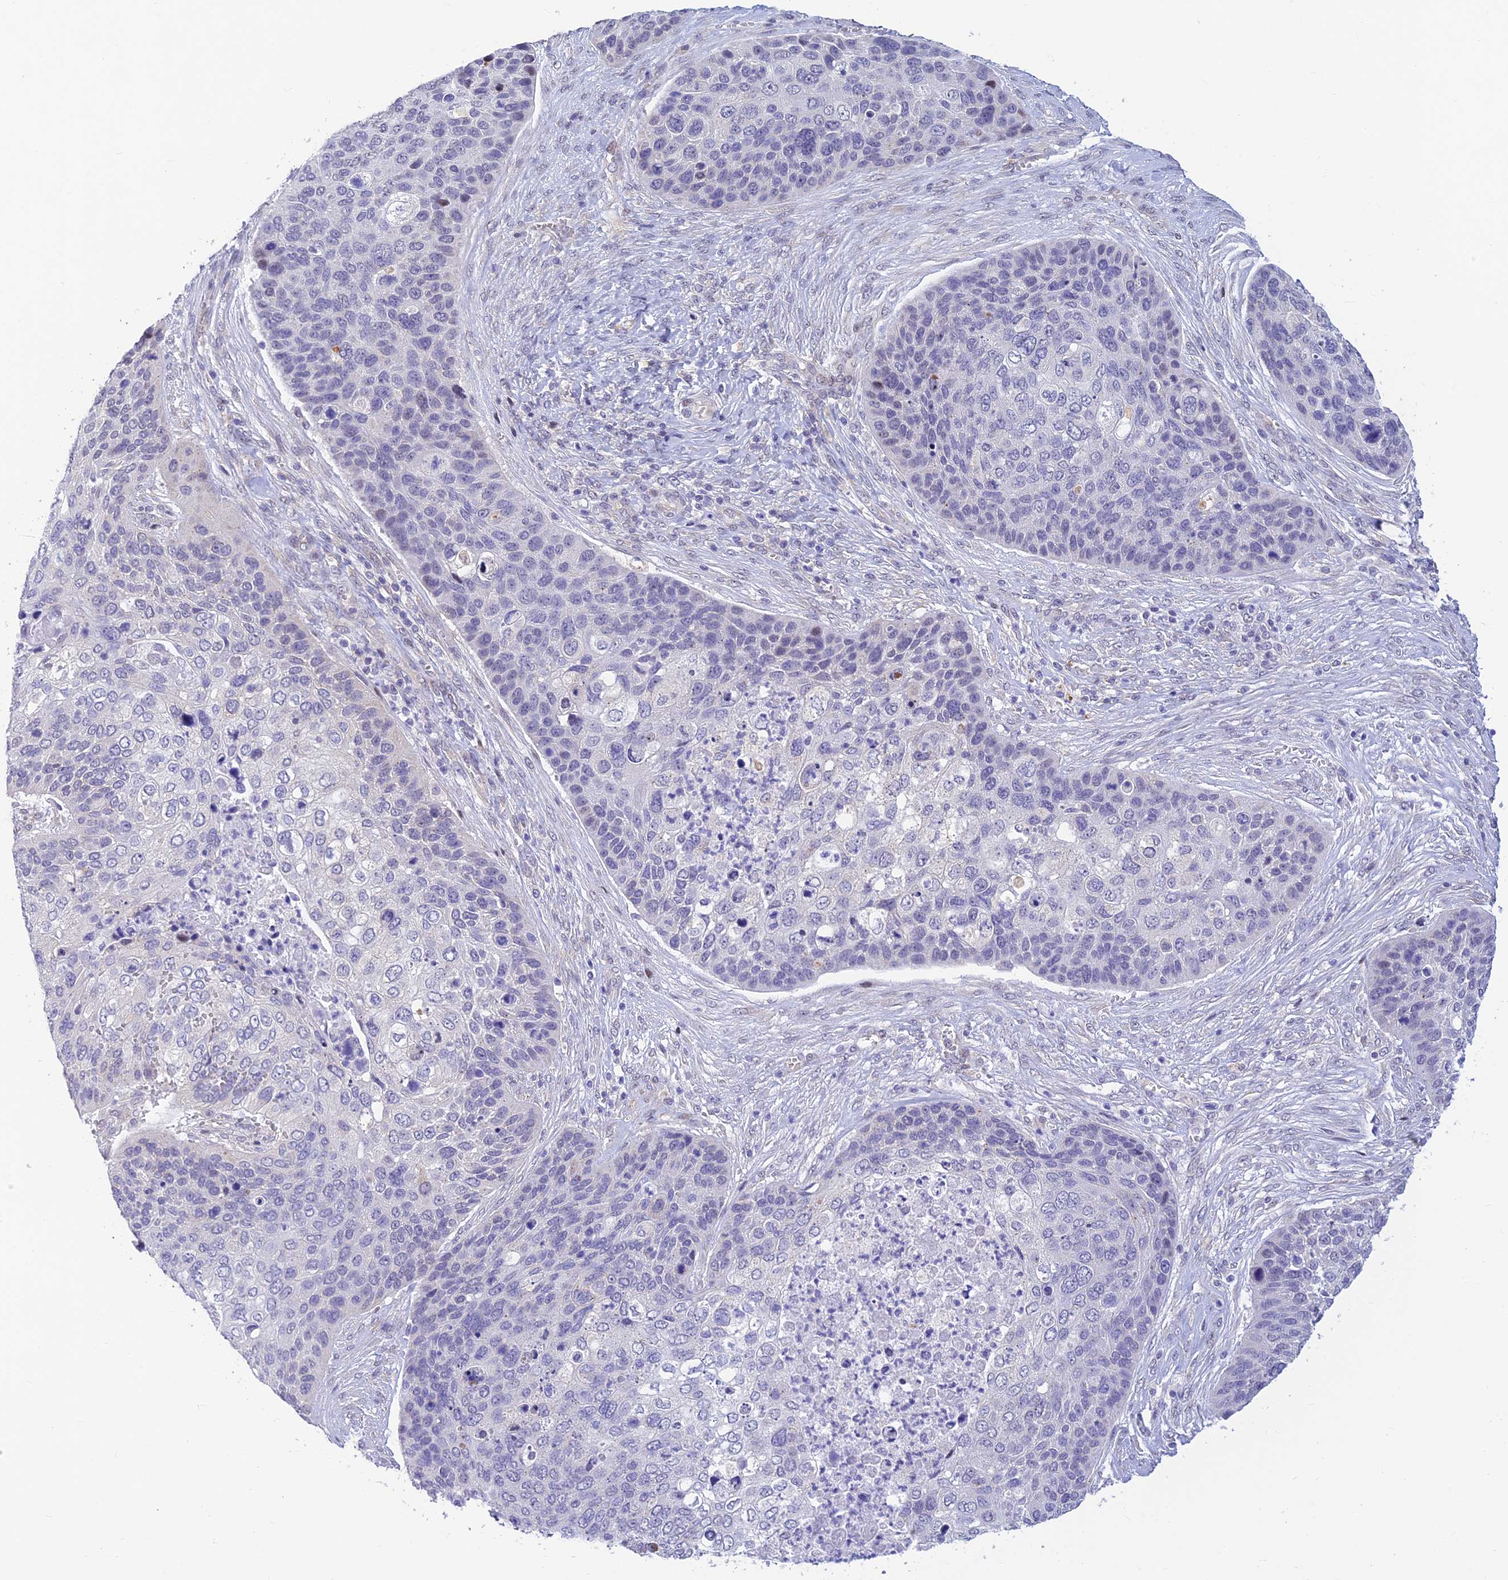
{"staining": {"intensity": "negative", "quantity": "none", "location": "none"}, "tissue": "skin cancer", "cell_type": "Tumor cells", "image_type": "cancer", "snomed": [{"axis": "morphology", "description": "Basal cell carcinoma"}, {"axis": "topography", "description": "Skin"}], "caption": "The histopathology image demonstrates no significant positivity in tumor cells of skin cancer (basal cell carcinoma). Brightfield microscopy of IHC stained with DAB (3,3'-diaminobenzidine) (brown) and hematoxylin (blue), captured at high magnification.", "gene": "INKA1", "patient": {"sex": "female", "age": 74}}